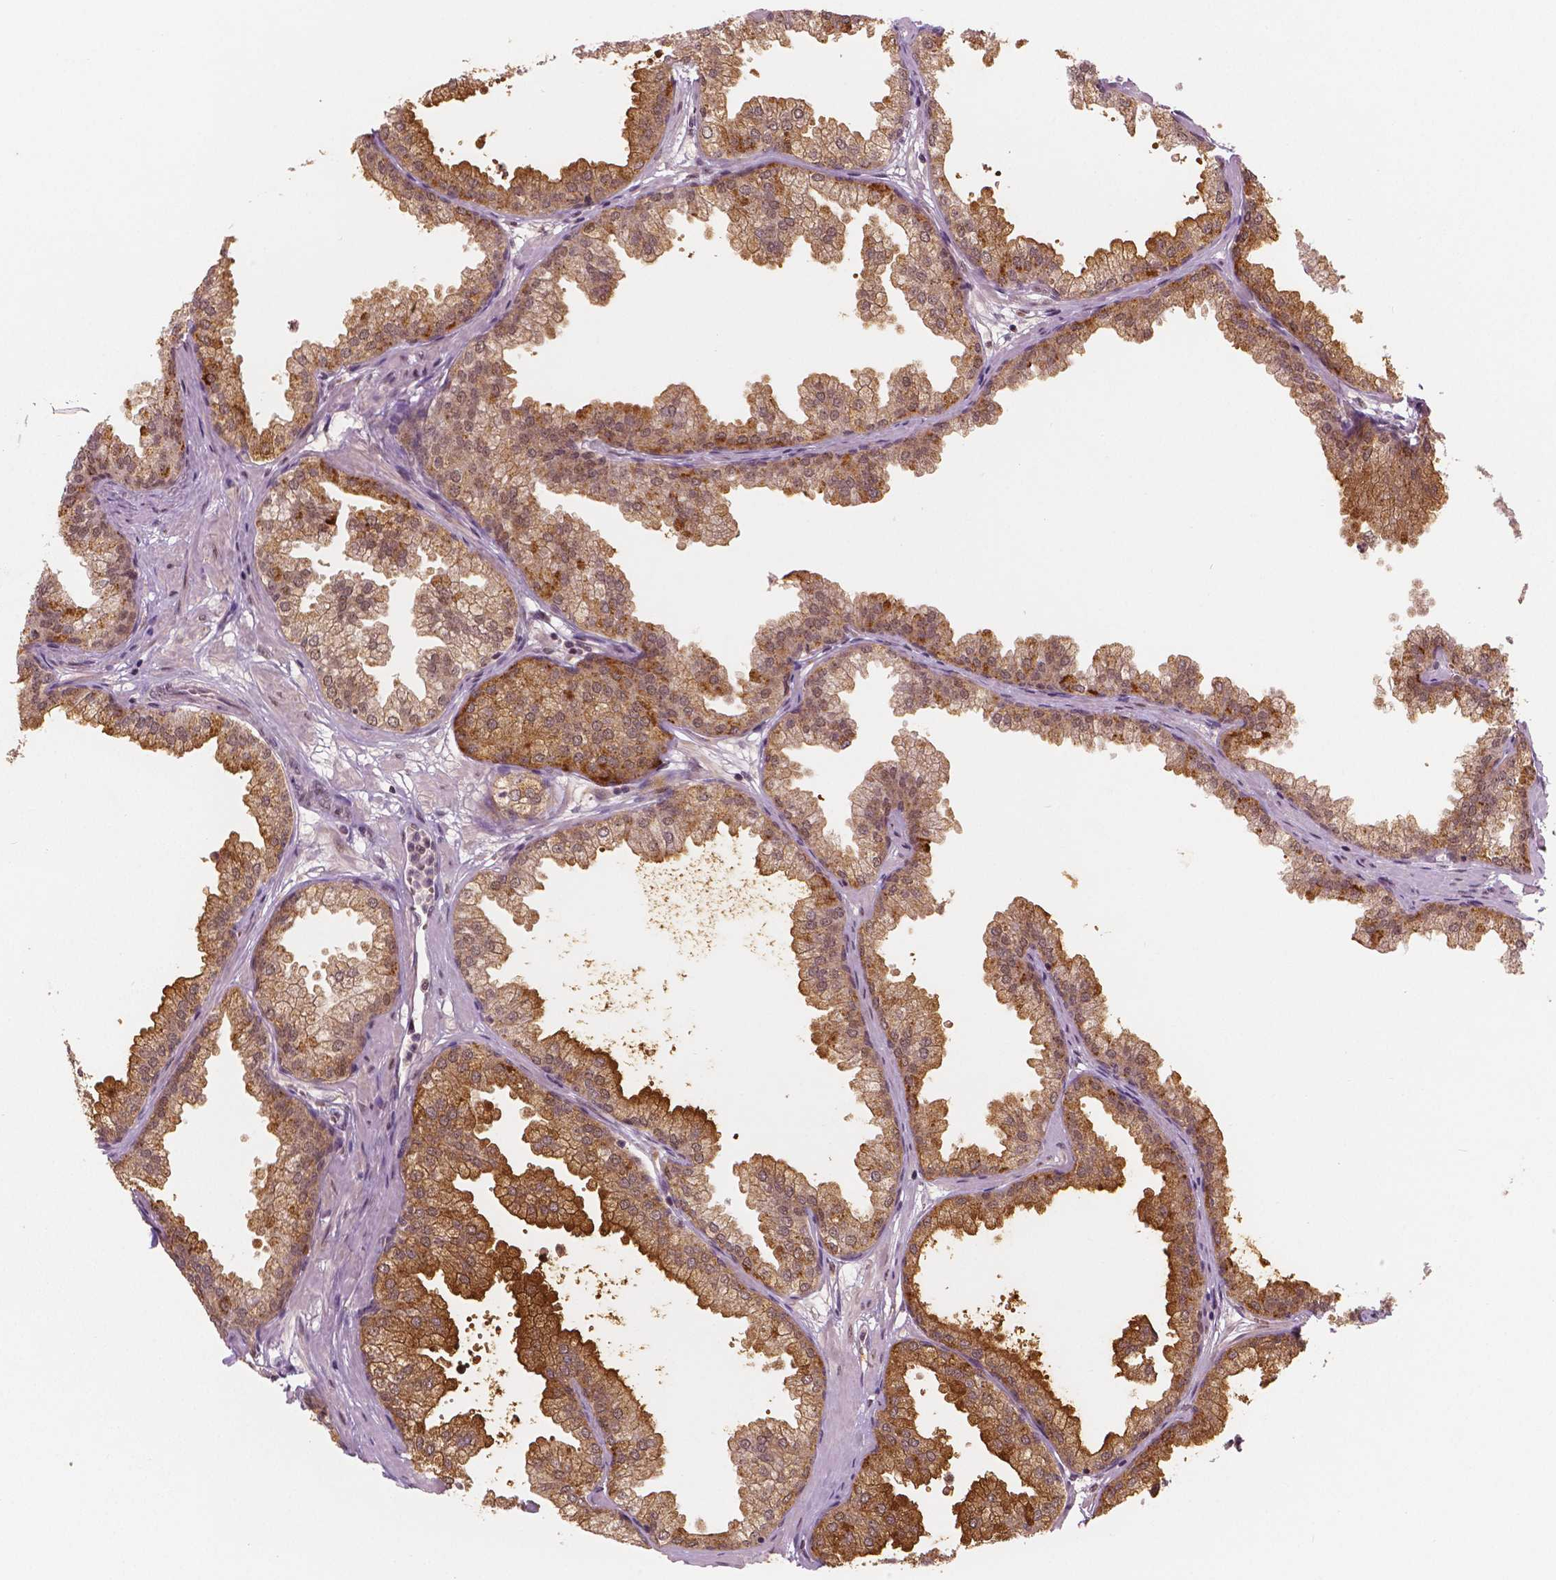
{"staining": {"intensity": "moderate", "quantity": ">75%", "location": "cytoplasmic/membranous,nuclear"}, "tissue": "prostate", "cell_type": "Glandular cells", "image_type": "normal", "snomed": [{"axis": "morphology", "description": "Normal tissue, NOS"}, {"axis": "topography", "description": "Prostate"}], "caption": "Protein staining displays moderate cytoplasmic/membranous,nuclear staining in approximately >75% of glandular cells in normal prostate.", "gene": "NSD2", "patient": {"sex": "male", "age": 37}}